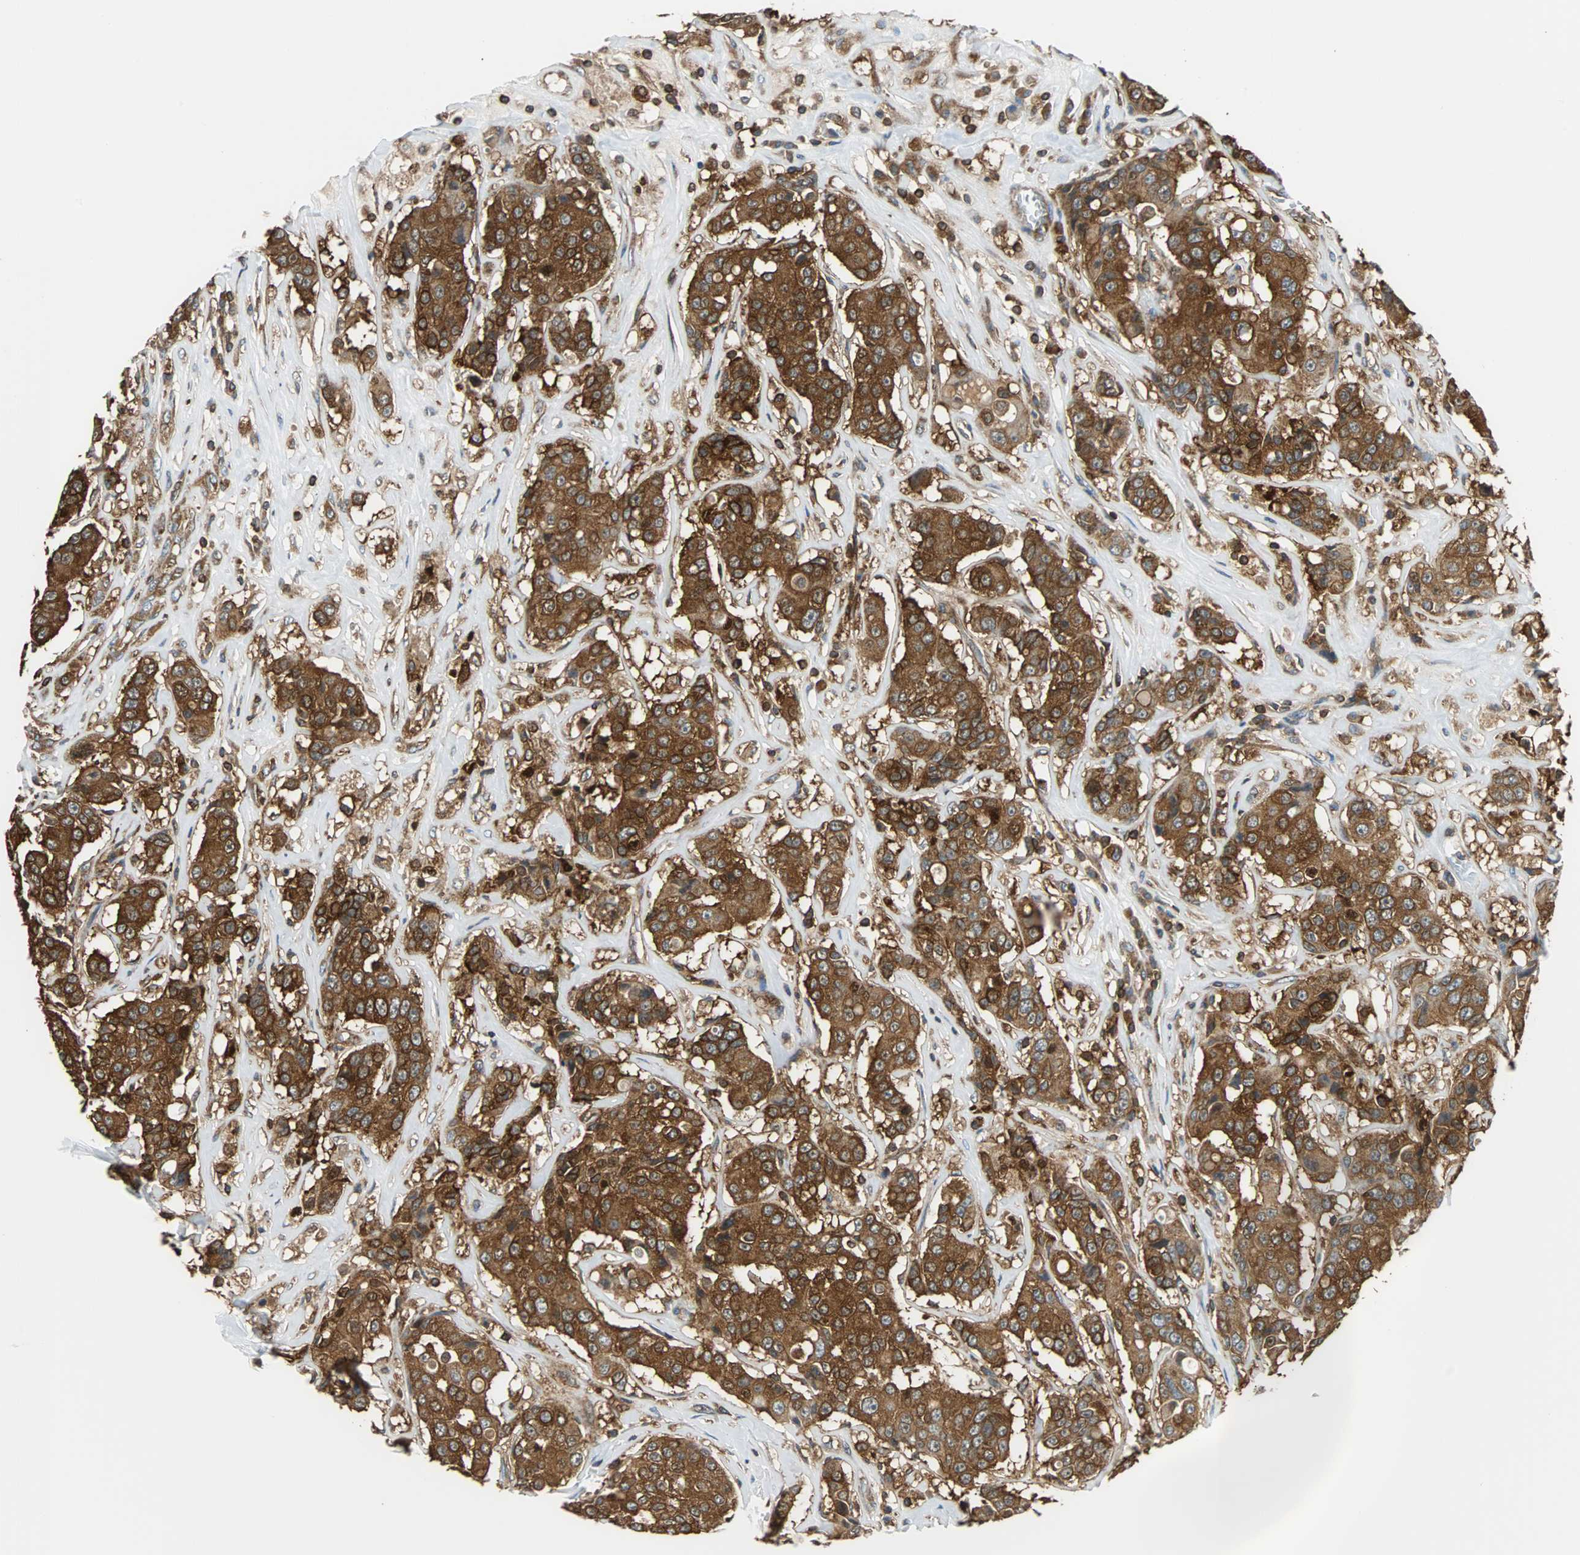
{"staining": {"intensity": "strong", "quantity": ">75%", "location": "cytoplasmic/membranous"}, "tissue": "breast cancer", "cell_type": "Tumor cells", "image_type": "cancer", "snomed": [{"axis": "morphology", "description": "Duct carcinoma"}, {"axis": "topography", "description": "Breast"}], "caption": "Protein expression analysis of invasive ductal carcinoma (breast) displays strong cytoplasmic/membranous positivity in approximately >75% of tumor cells.", "gene": "RELA", "patient": {"sex": "female", "age": 27}}